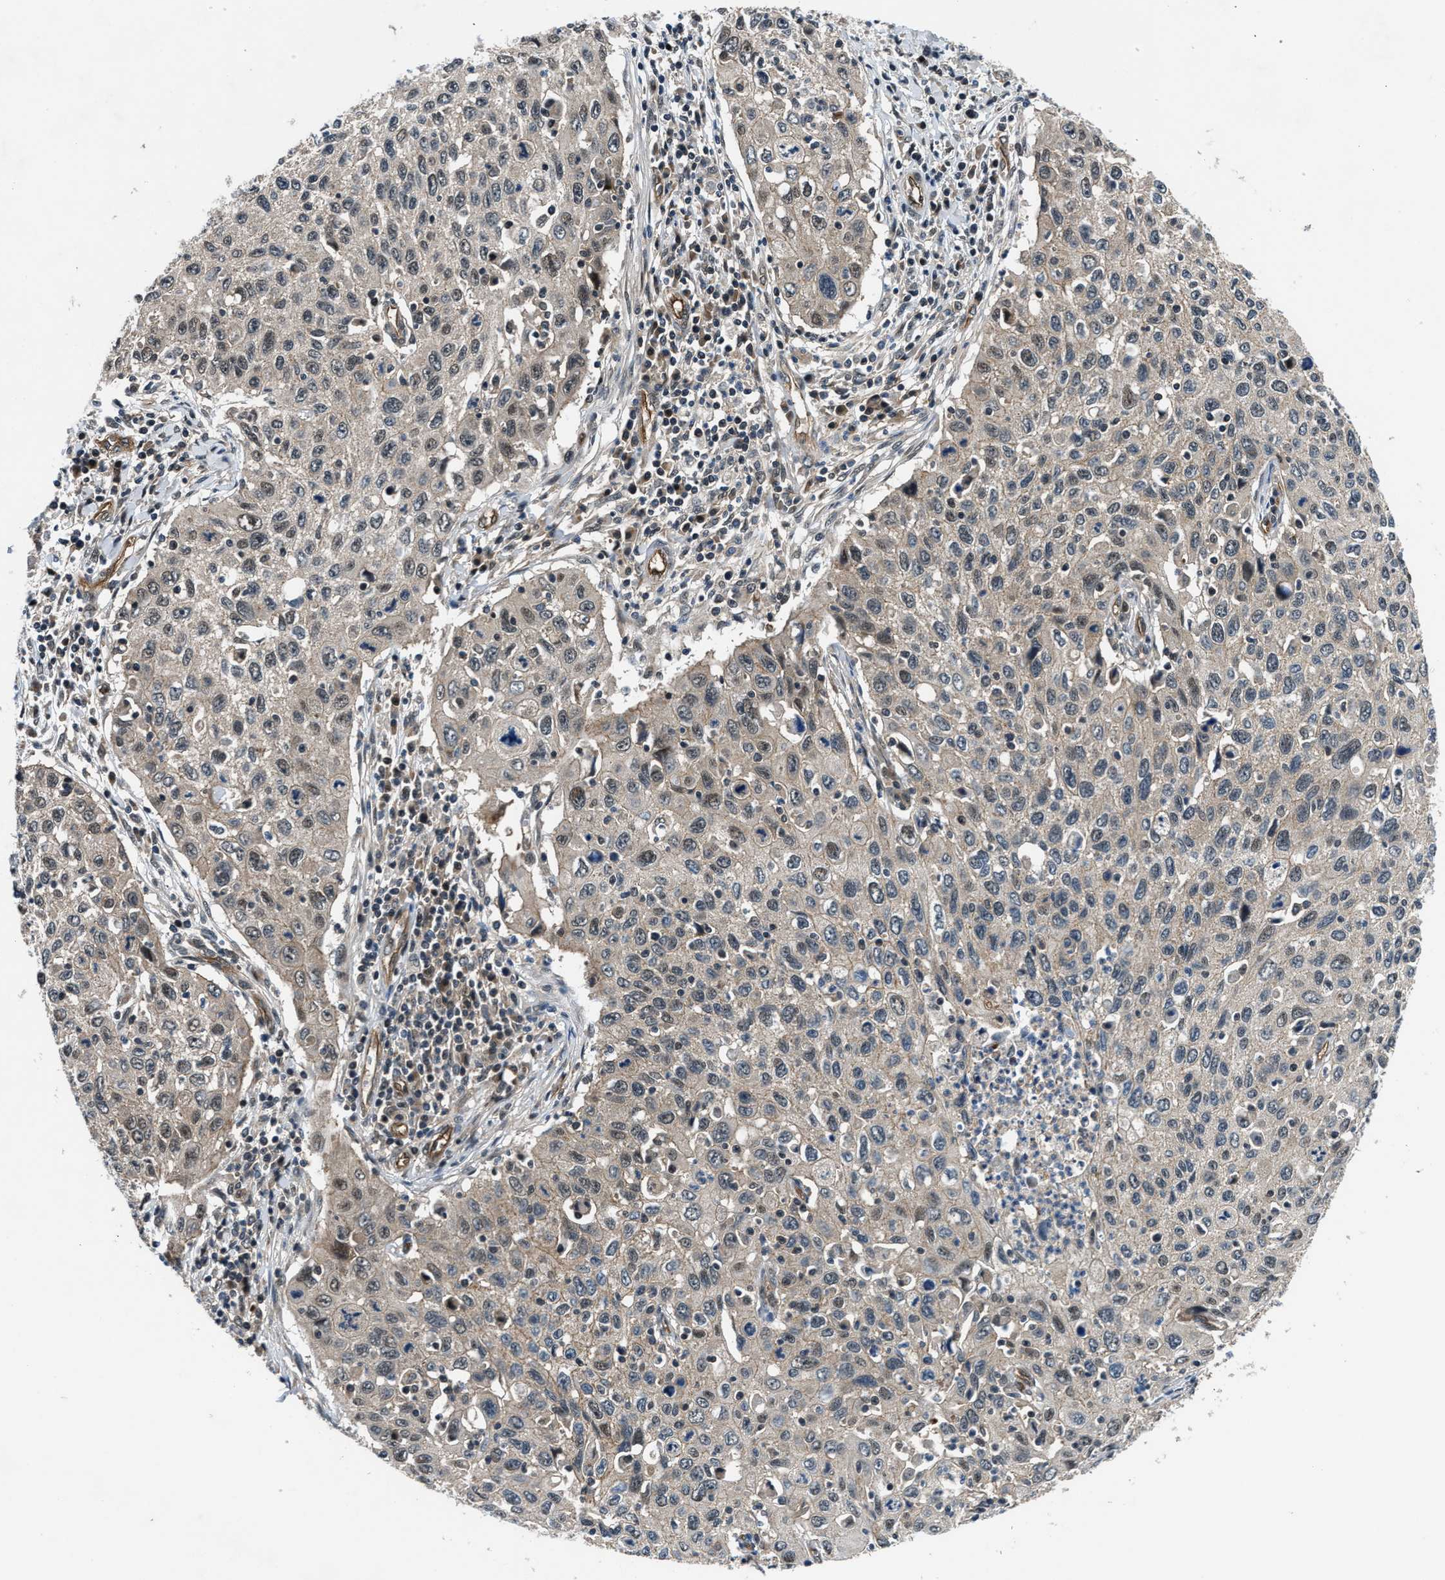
{"staining": {"intensity": "weak", "quantity": "<25%", "location": "cytoplasmic/membranous,nuclear"}, "tissue": "cervical cancer", "cell_type": "Tumor cells", "image_type": "cancer", "snomed": [{"axis": "morphology", "description": "Squamous cell carcinoma, NOS"}, {"axis": "topography", "description": "Cervix"}], "caption": "IHC histopathology image of neoplastic tissue: cervical cancer stained with DAB exhibits no significant protein expression in tumor cells.", "gene": "COPS2", "patient": {"sex": "female", "age": 53}}